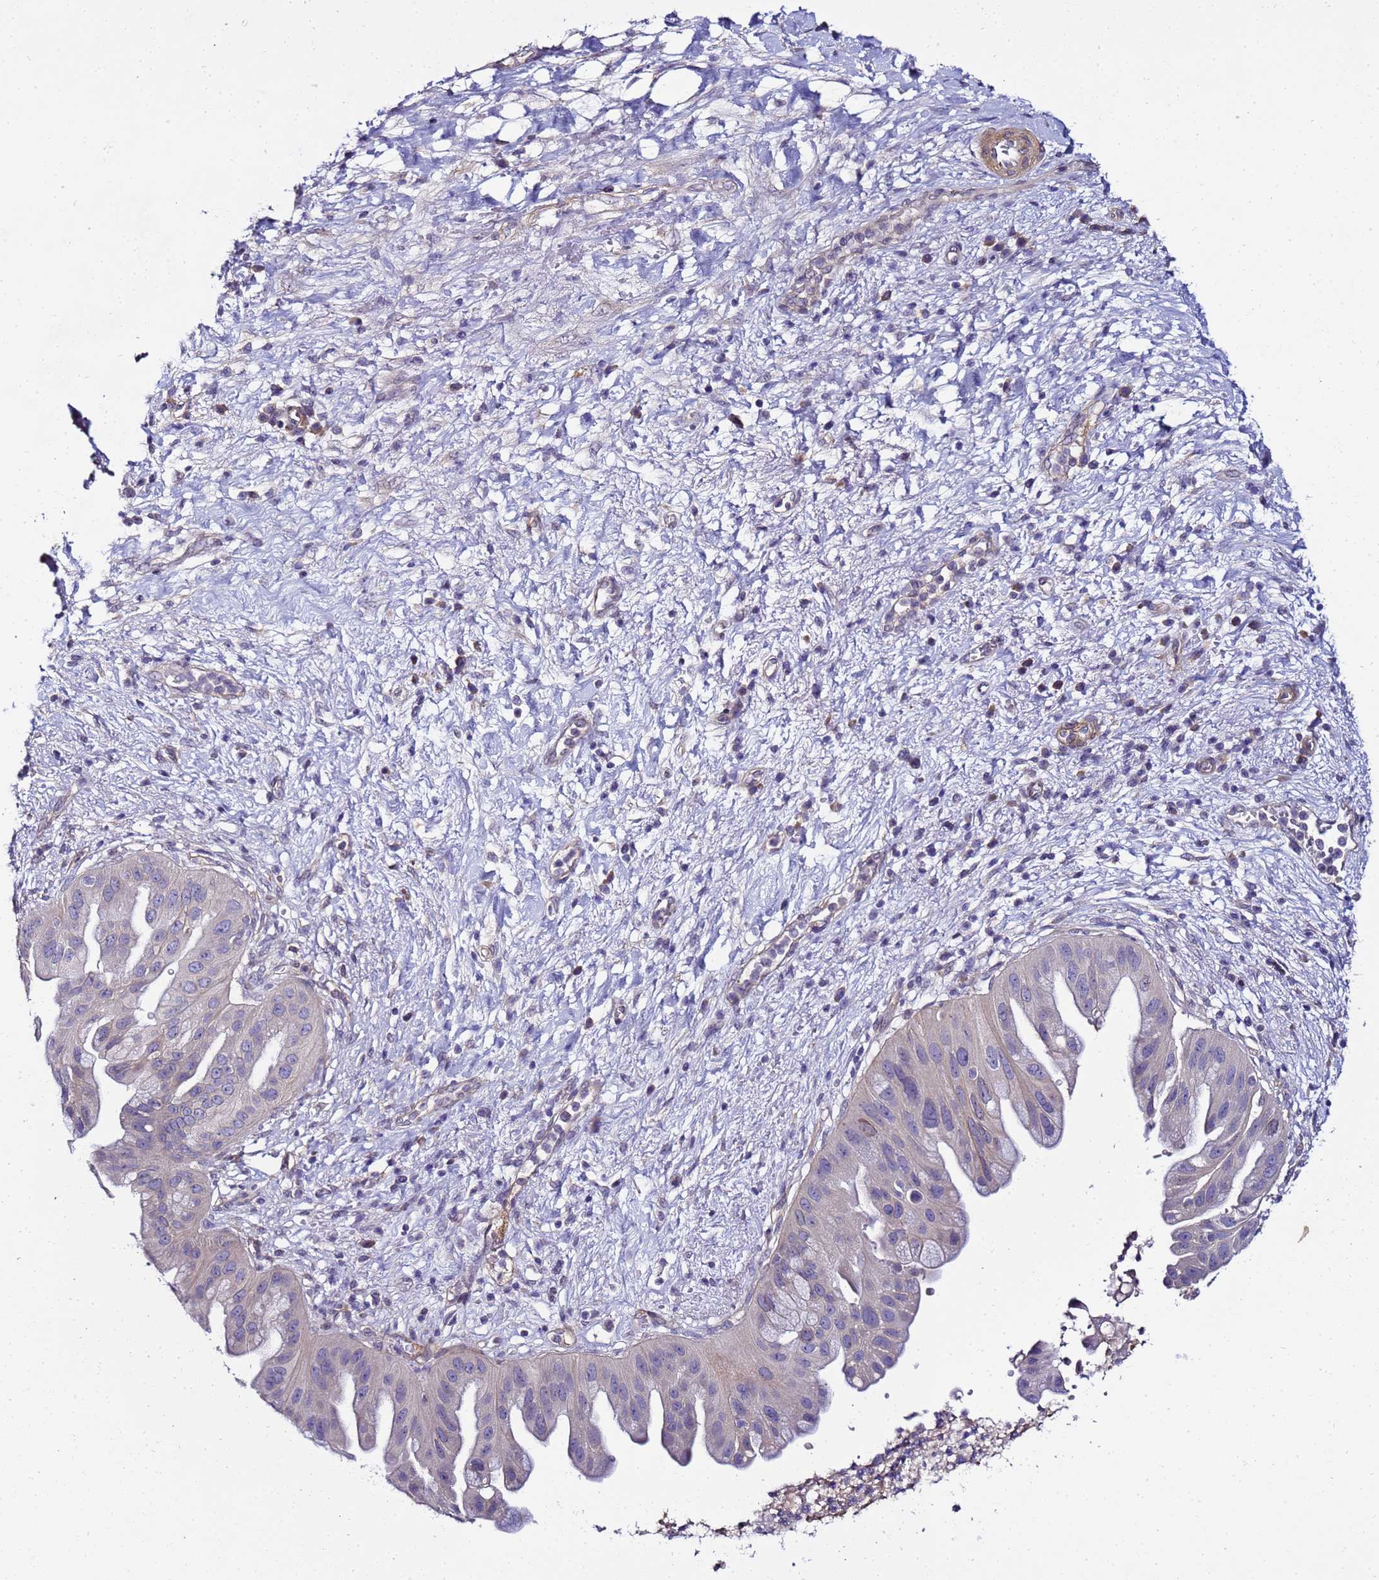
{"staining": {"intensity": "negative", "quantity": "none", "location": "none"}, "tissue": "pancreatic cancer", "cell_type": "Tumor cells", "image_type": "cancer", "snomed": [{"axis": "morphology", "description": "Adenocarcinoma, NOS"}, {"axis": "topography", "description": "Pancreas"}], "caption": "This micrograph is of adenocarcinoma (pancreatic) stained with IHC to label a protein in brown with the nuclei are counter-stained blue. There is no staining in tumor cells. (Stains: DAB (3,3'-diaminobenzidine) immunohistochemistry with hematoxylin counter stain, Microscopy: brightfield microscopy at high magnification).", "gene": "FAM166B", "patient": {"sex": "male", "age": 68}}